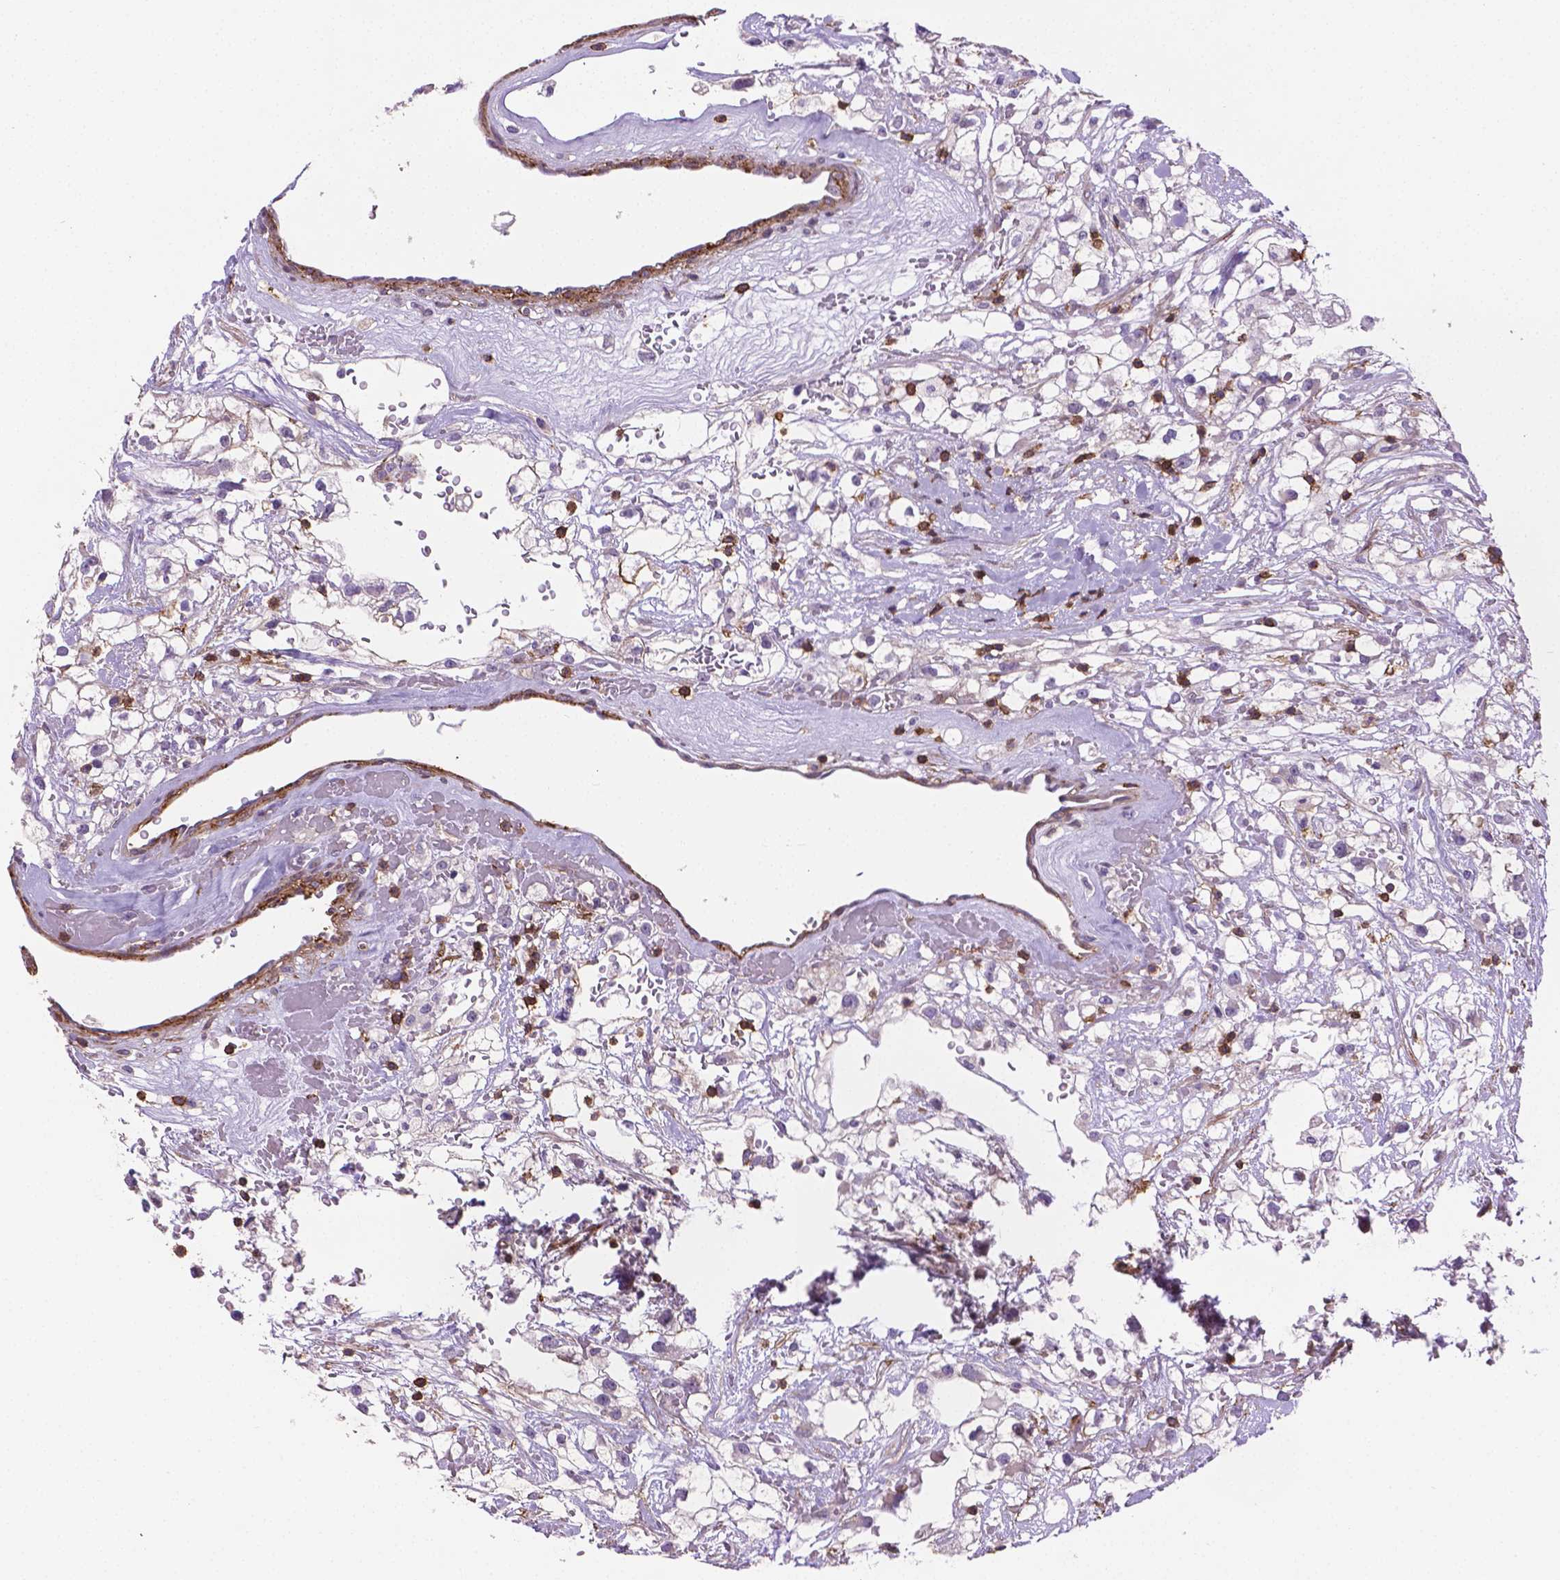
{"staining": {"intensity": "negative", "quantity": "none", "location": "none"}, "tissue": "renal cancer", "cell_type": "Tumor cells", "image_type": "cancer", "snomed": [{"axis": "morphology", "description": "Adenocarcinoma, NOS"}, {"axis": "topography", "description": "Kidney"}], "caption": "Adenocarcinoma (renal) was stained to show a protein in brown. There is no significant positivity in tumor cells.", "gene": "ACAD10", "patient": {"sex": "male", "age": 59}}